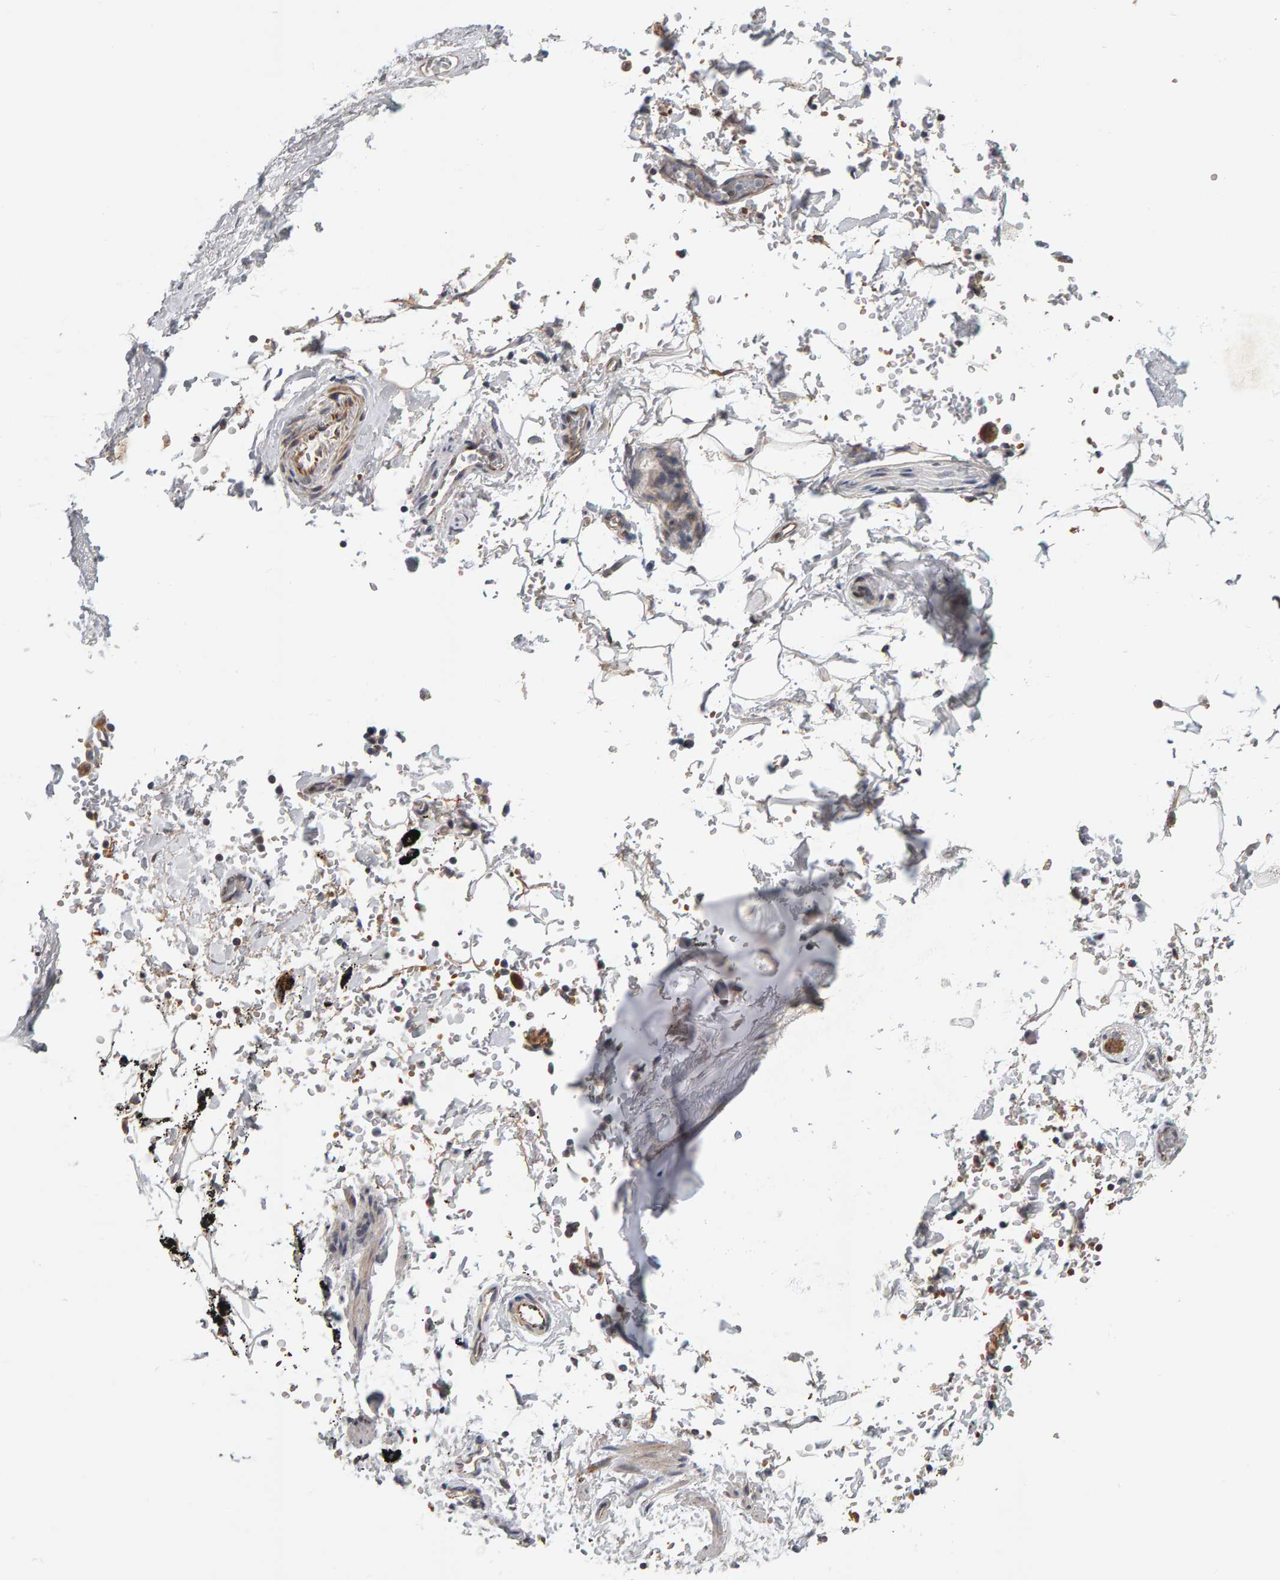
{"staining": {"intensity": "weak", "quantity": ">75%", "location": "cytoplasmic/membranous"}, "tissue": "adipose tissue", "cell_type": "Adipocytes", "image_type": "normal", "snomed": [{"axis": "morphology", "description": "Normal tissue, NOS"}, {"axis": "topography", "description": "Cartilage tissue"}, {"axis": "topography", "description": "Lung"}], "caption": "The image exhibits immunohistochemical staining of benign adipose tissue. There is weak cytoplasmic/membranous staining is identified in about >75% of adipocytes.", "gene": "DAP3", "patient": {"sex": "female", "age": 77}}